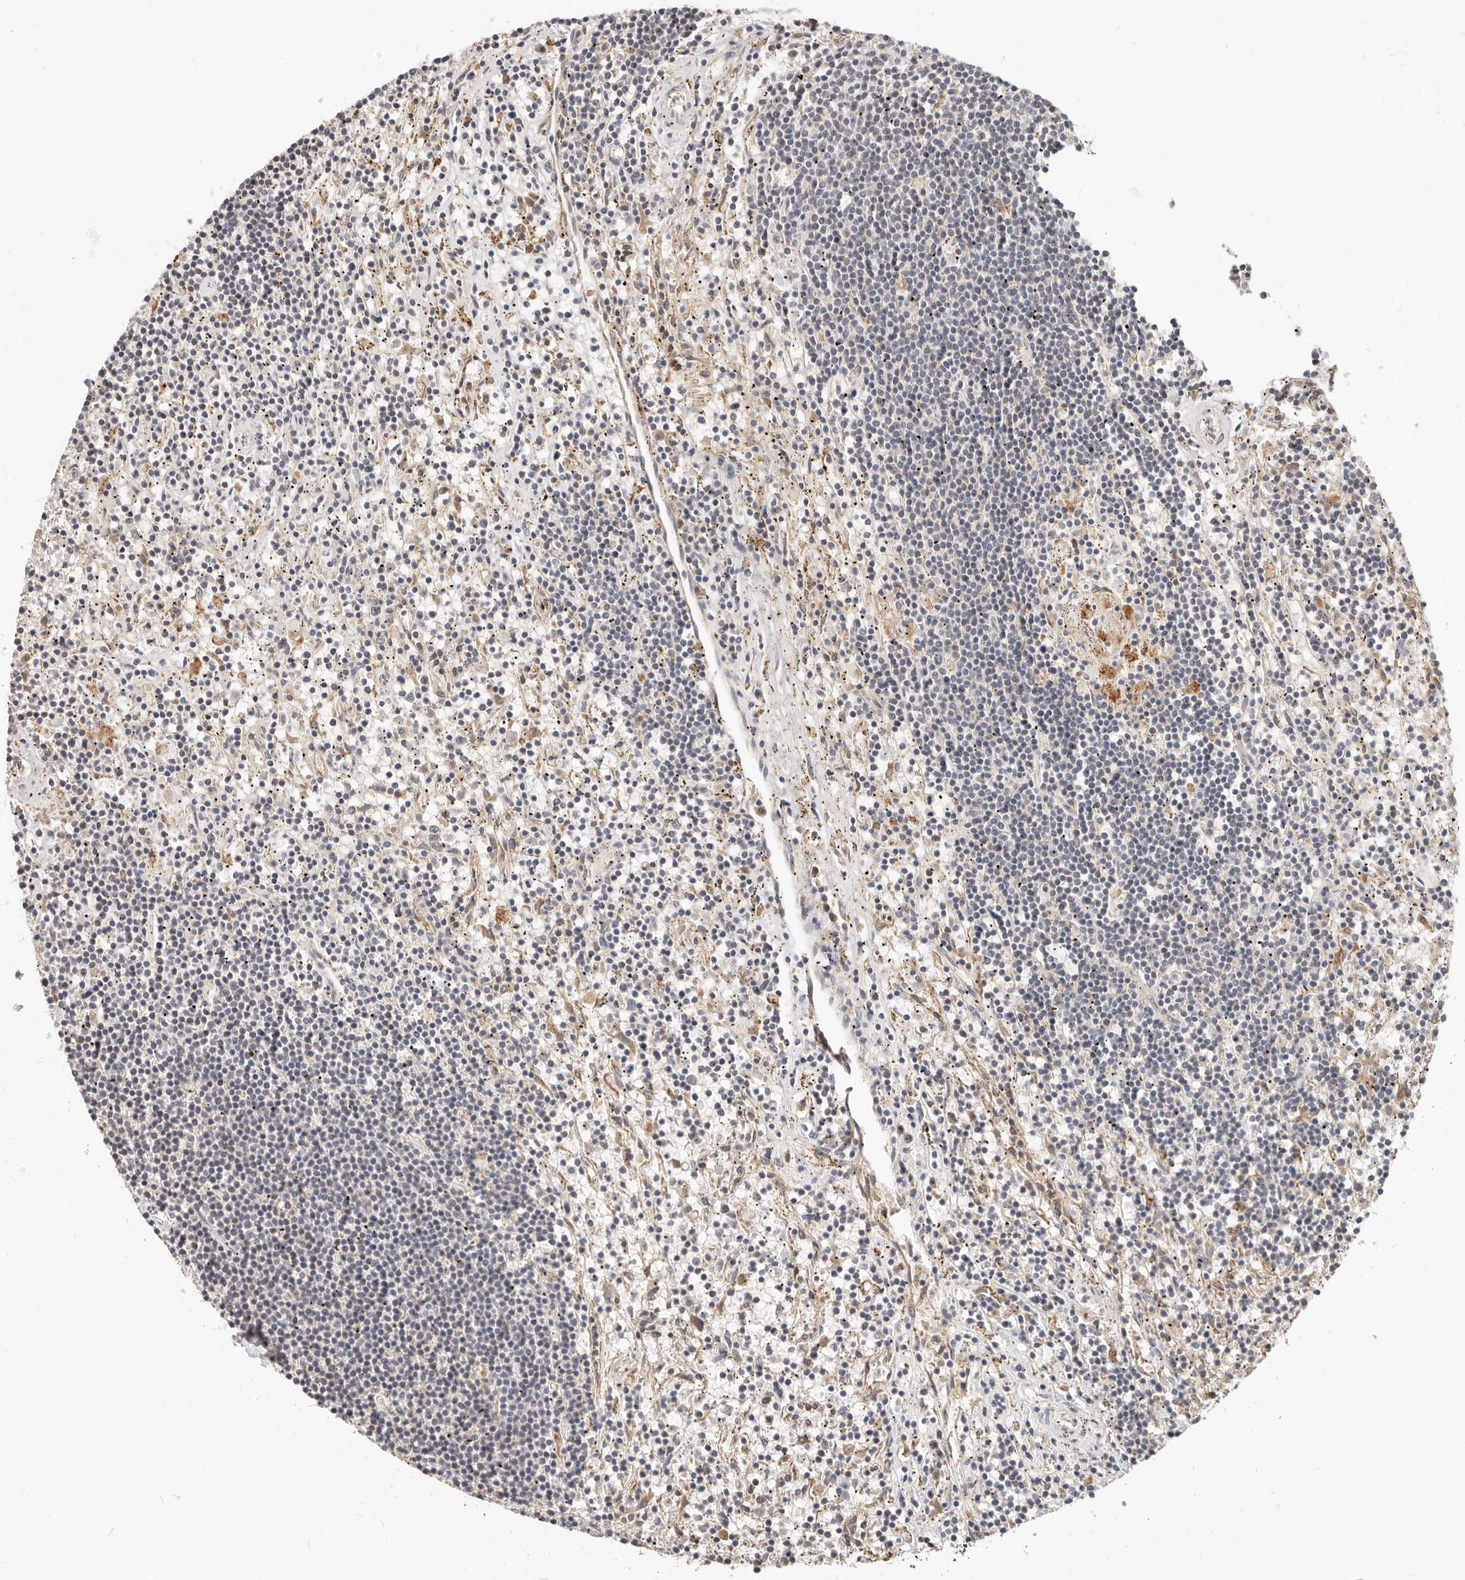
{"staining": {"intensity": "negative", "quantity": "none", "location": "none"}, "tissue": "lymphoma", "cell_type": "Tumor cells", "image_type": "cancer", "snomed": [{"axis": "morphology", "description": "Malignant lymphoma, non-Hodgkin's type, Low grade"}, {"axis": "topography", "description": "Spleen"}], "caption": "IHC of malignant lymphoma, non-Hodgkin's type (low-grade) reveals no expression in tumor cells.", "gene": "ZRANB1", "patient": {"sex": "male", "age": 76}}